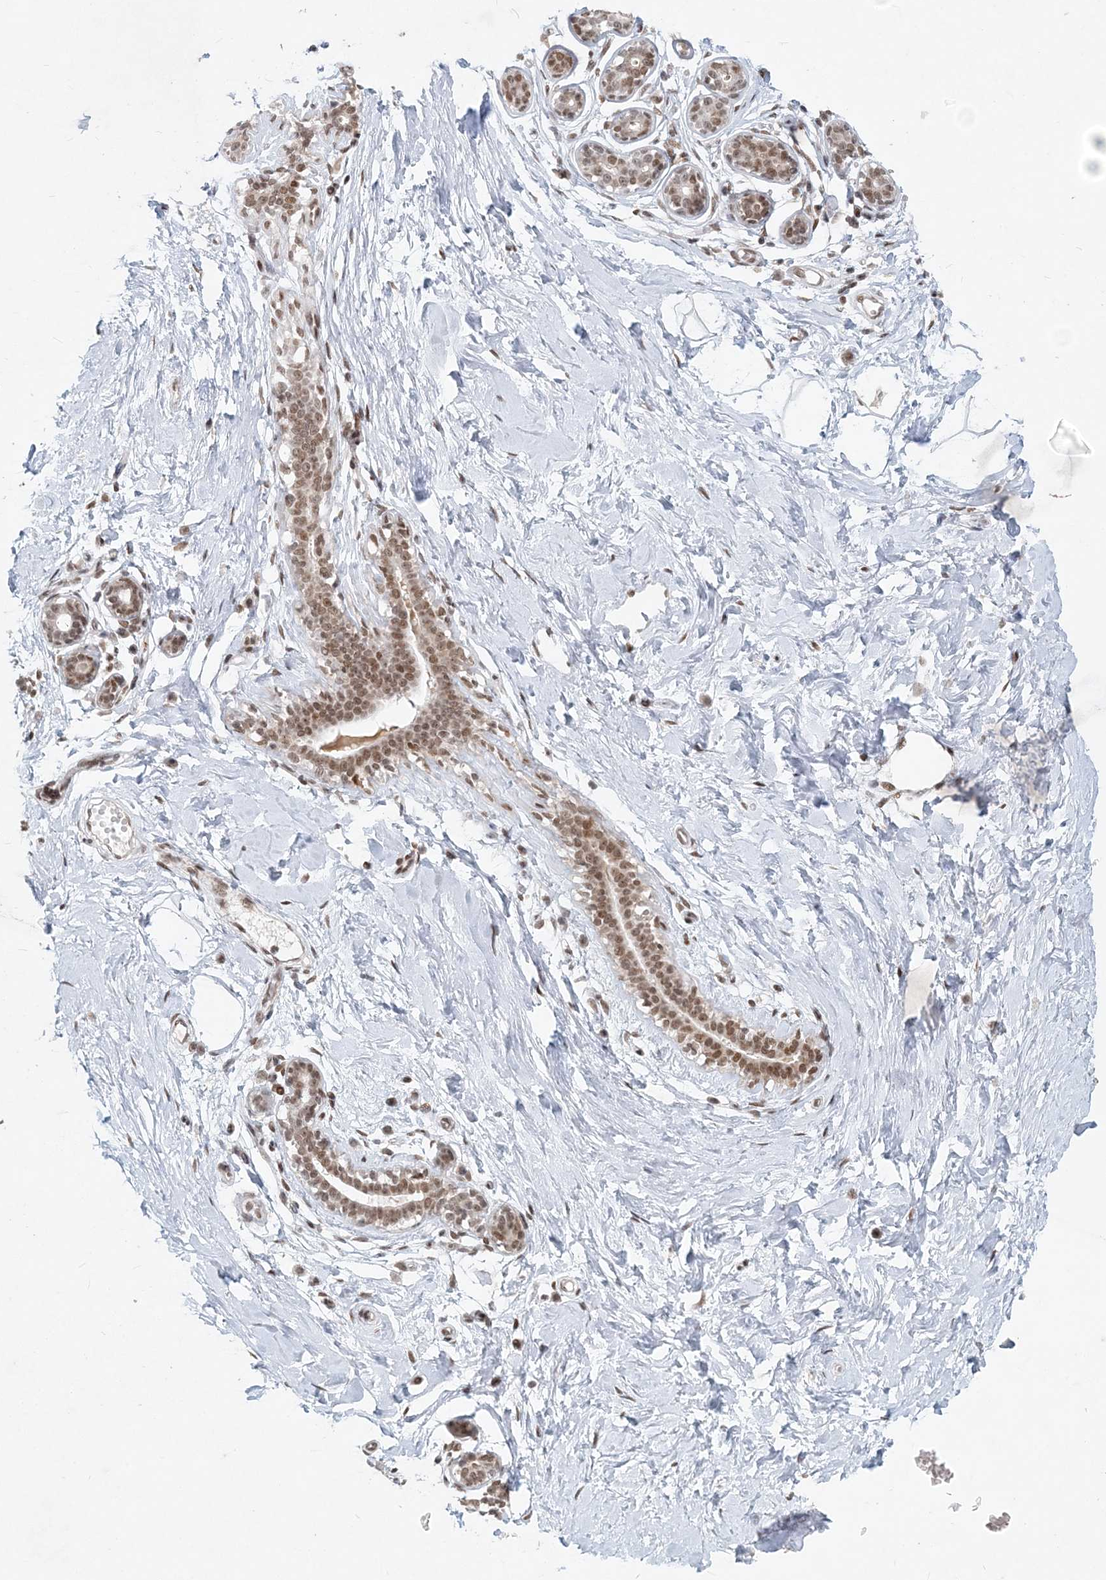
{"staining": {"intensity": "weak", "quantity": "<25%", "location": "nuclear"}, "tissue": "breast", "cell_type": "Adipocytes", "image_type": "normal", "snomed": [{"axis": "morphology", "description": "Normal tissue, NOS"}, {"axis": "morphology", "description": "Adenoma, NOS"}, {"axis": "topography", "description": "Breast"}], "caption": "High power microscopy micrograph of an IHC micrograph of normal breast, revealing no significant positivity in adipocytes.", "gene": "BAZ1B", "patient": {"sex": "female", "age": 23}}